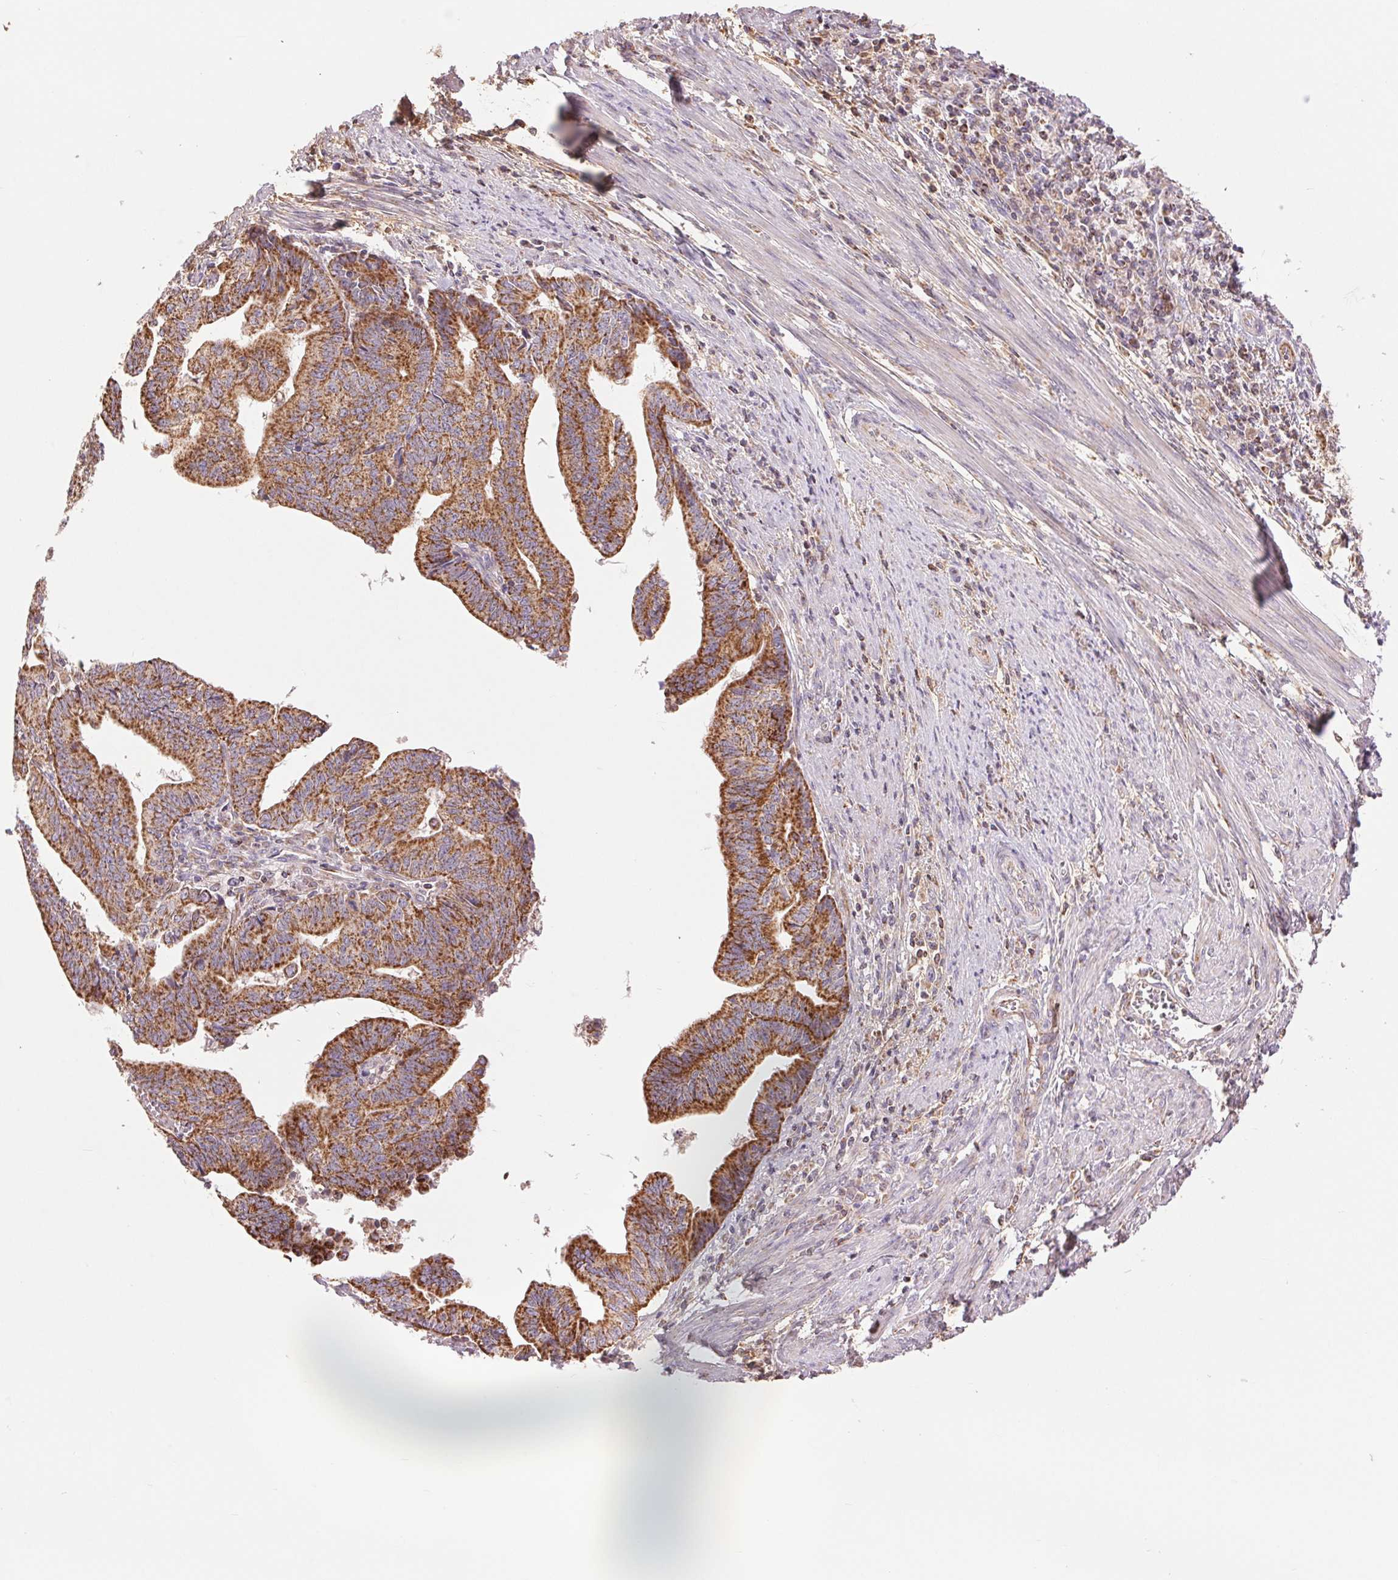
{"staining": {"intensity": "strong", "quantity": ">75%", "location": "cytoplasmic/membranous"}, "tissue": "endometrial cancer", "cell_type": "Tumor cells", "image_type": "cancer", "snomed": [{"axis": "morphology", "description": "Adenocarcinoma, NOS"}, {"axis": "topography", "description": "Endometrium"}], "caption": "This photomicrograph exhibits endometrial cancer stained with IHC to label a protein in brown. The cytoplasmic/membranous of tumor cells show strong positivity for the protein. Nuclei are counter-stained blue.", "gene": "DGUOK", "patient": {"sex": "female", "age": 65}}